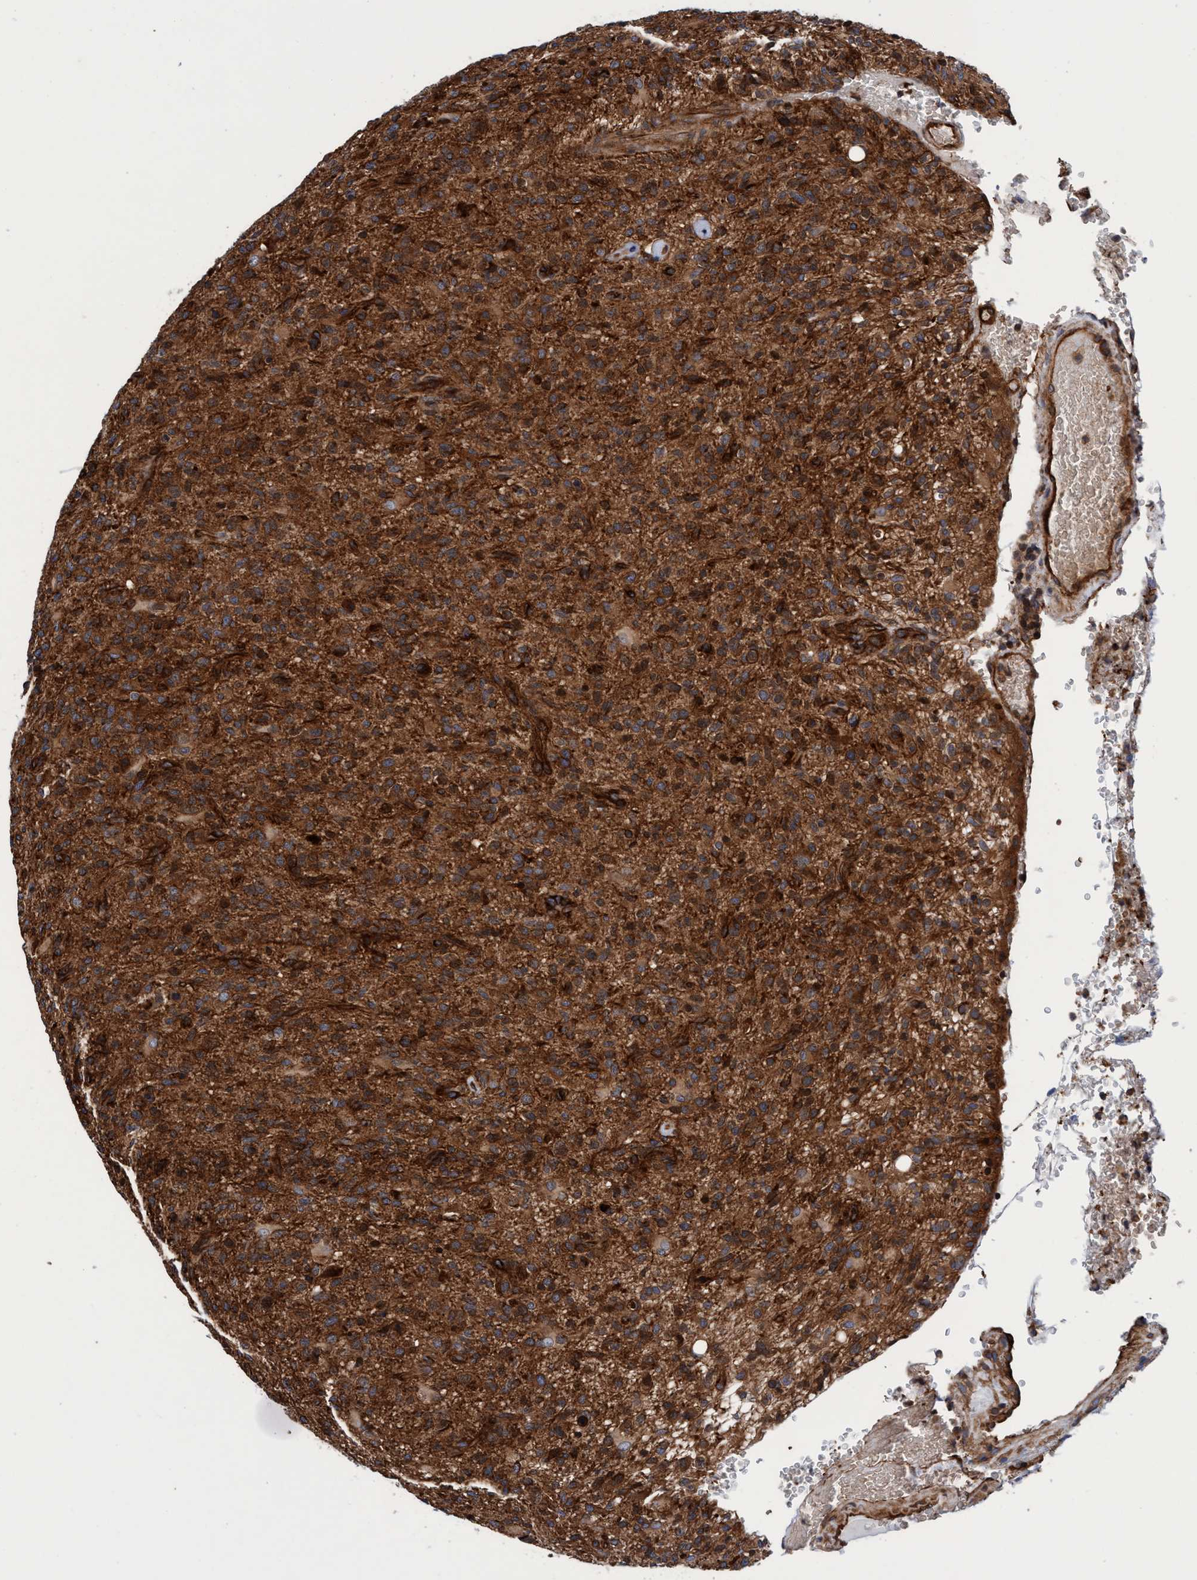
{"staining": {"intensity": "strong", "quantity": ">75%", "location": "cytoplasmic/membranous"}, "tissue": "glioma", "cell_type": "Tumor cells", "image_type": "cancer", "snomed": [{"axis": "morphology", "description": "Glioma, malignant, High grade"}, {"axis": "topography", "description": "Brain"}], "caption": "Human glioma stained with a protein marker exhibits strong staining in tumor cells.", "gene": "MCM3AP", "patient": {"sex": "male", "age": 71}}